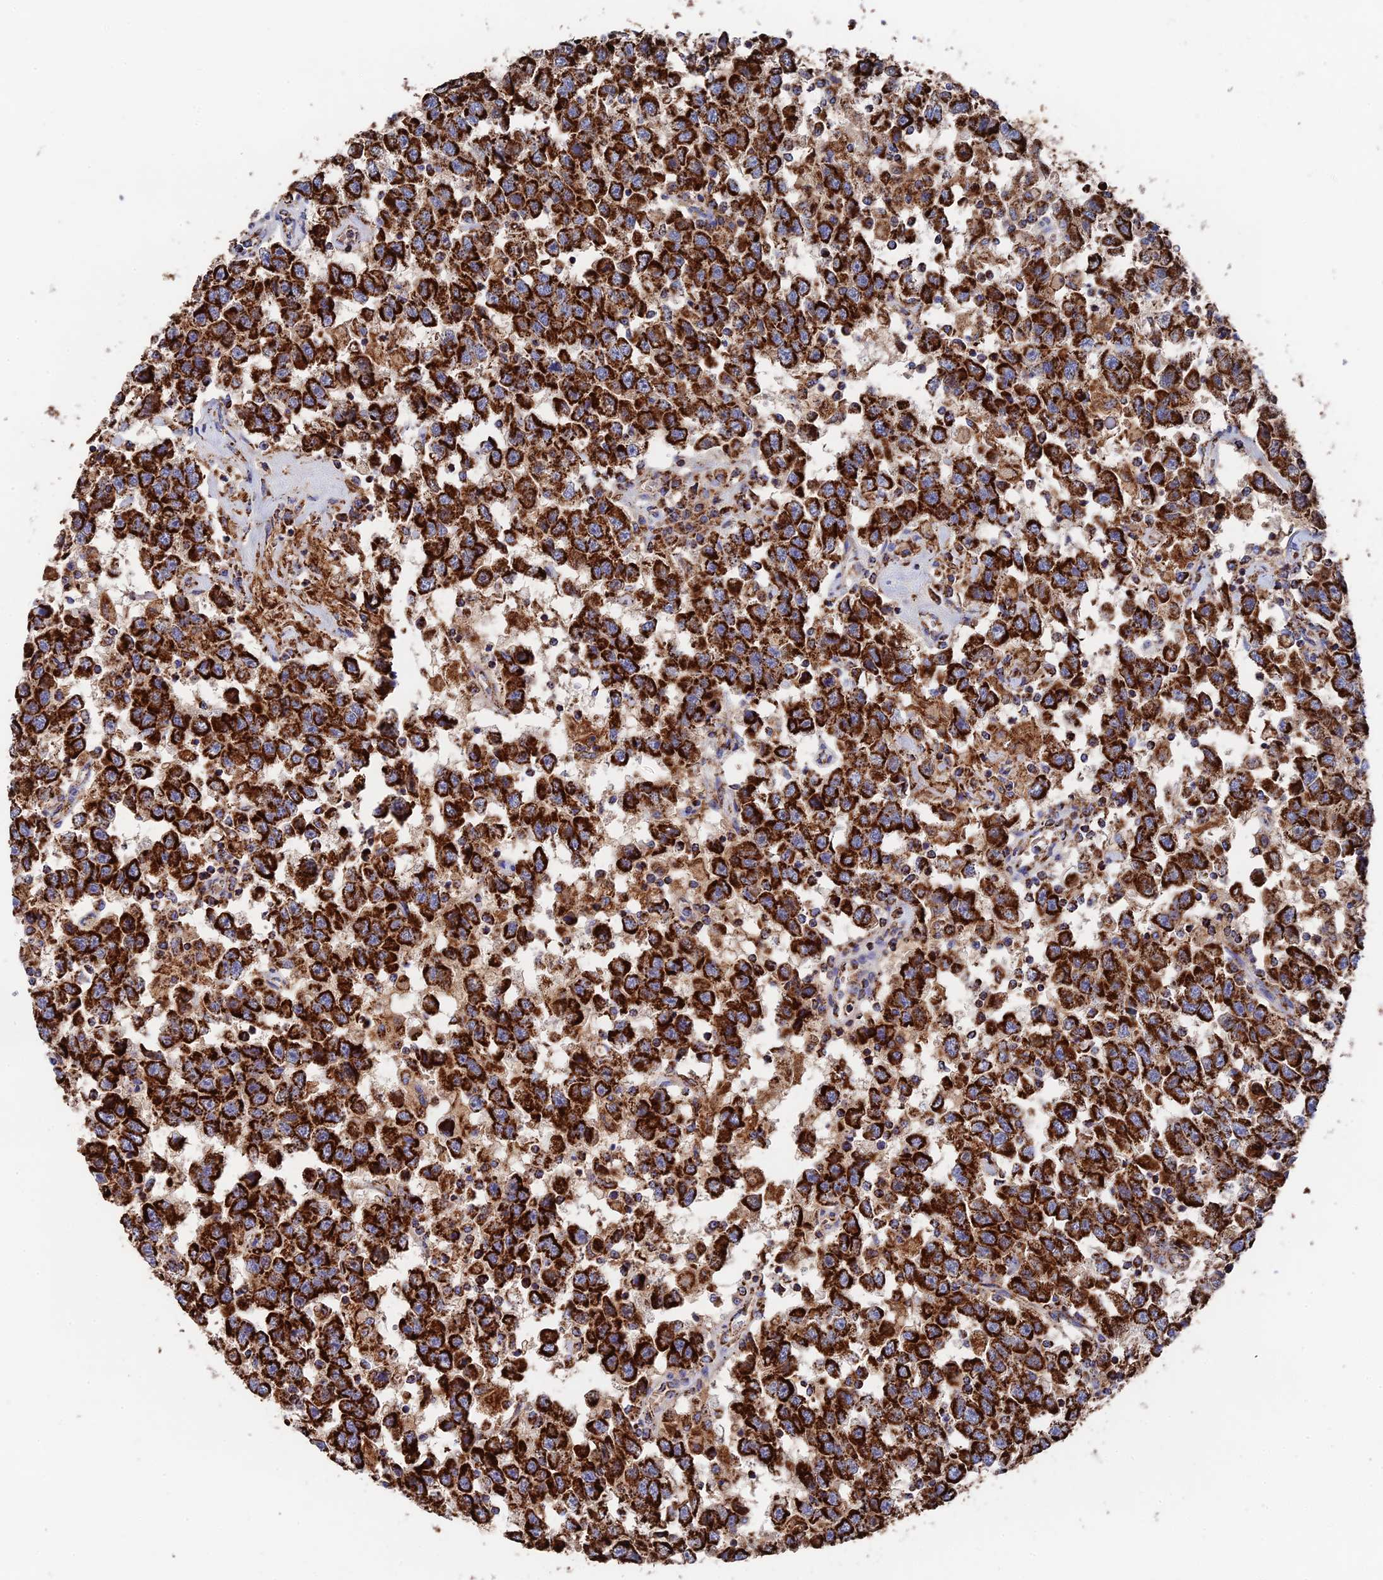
{"staining": {"intensity": "strong", "quantity": ">75%", "location": "cytoplasmic/membranous"}, "tissue": "testis cancer", "cell_type": "Tumor cells", "image_type": "cancer", "snomed": [{"axis": "morphology", "description": "Seminoma, NOS"}, {"axis": "topography", "description": "Testis"}], "caption": "Protein expression analysis of seminoma (testis) shows strong cytoplasmic/membranous positivity in about >75% of tumor cells.", "gene": "HAUS8", "patient": {"sex": "male", "age": 41}}